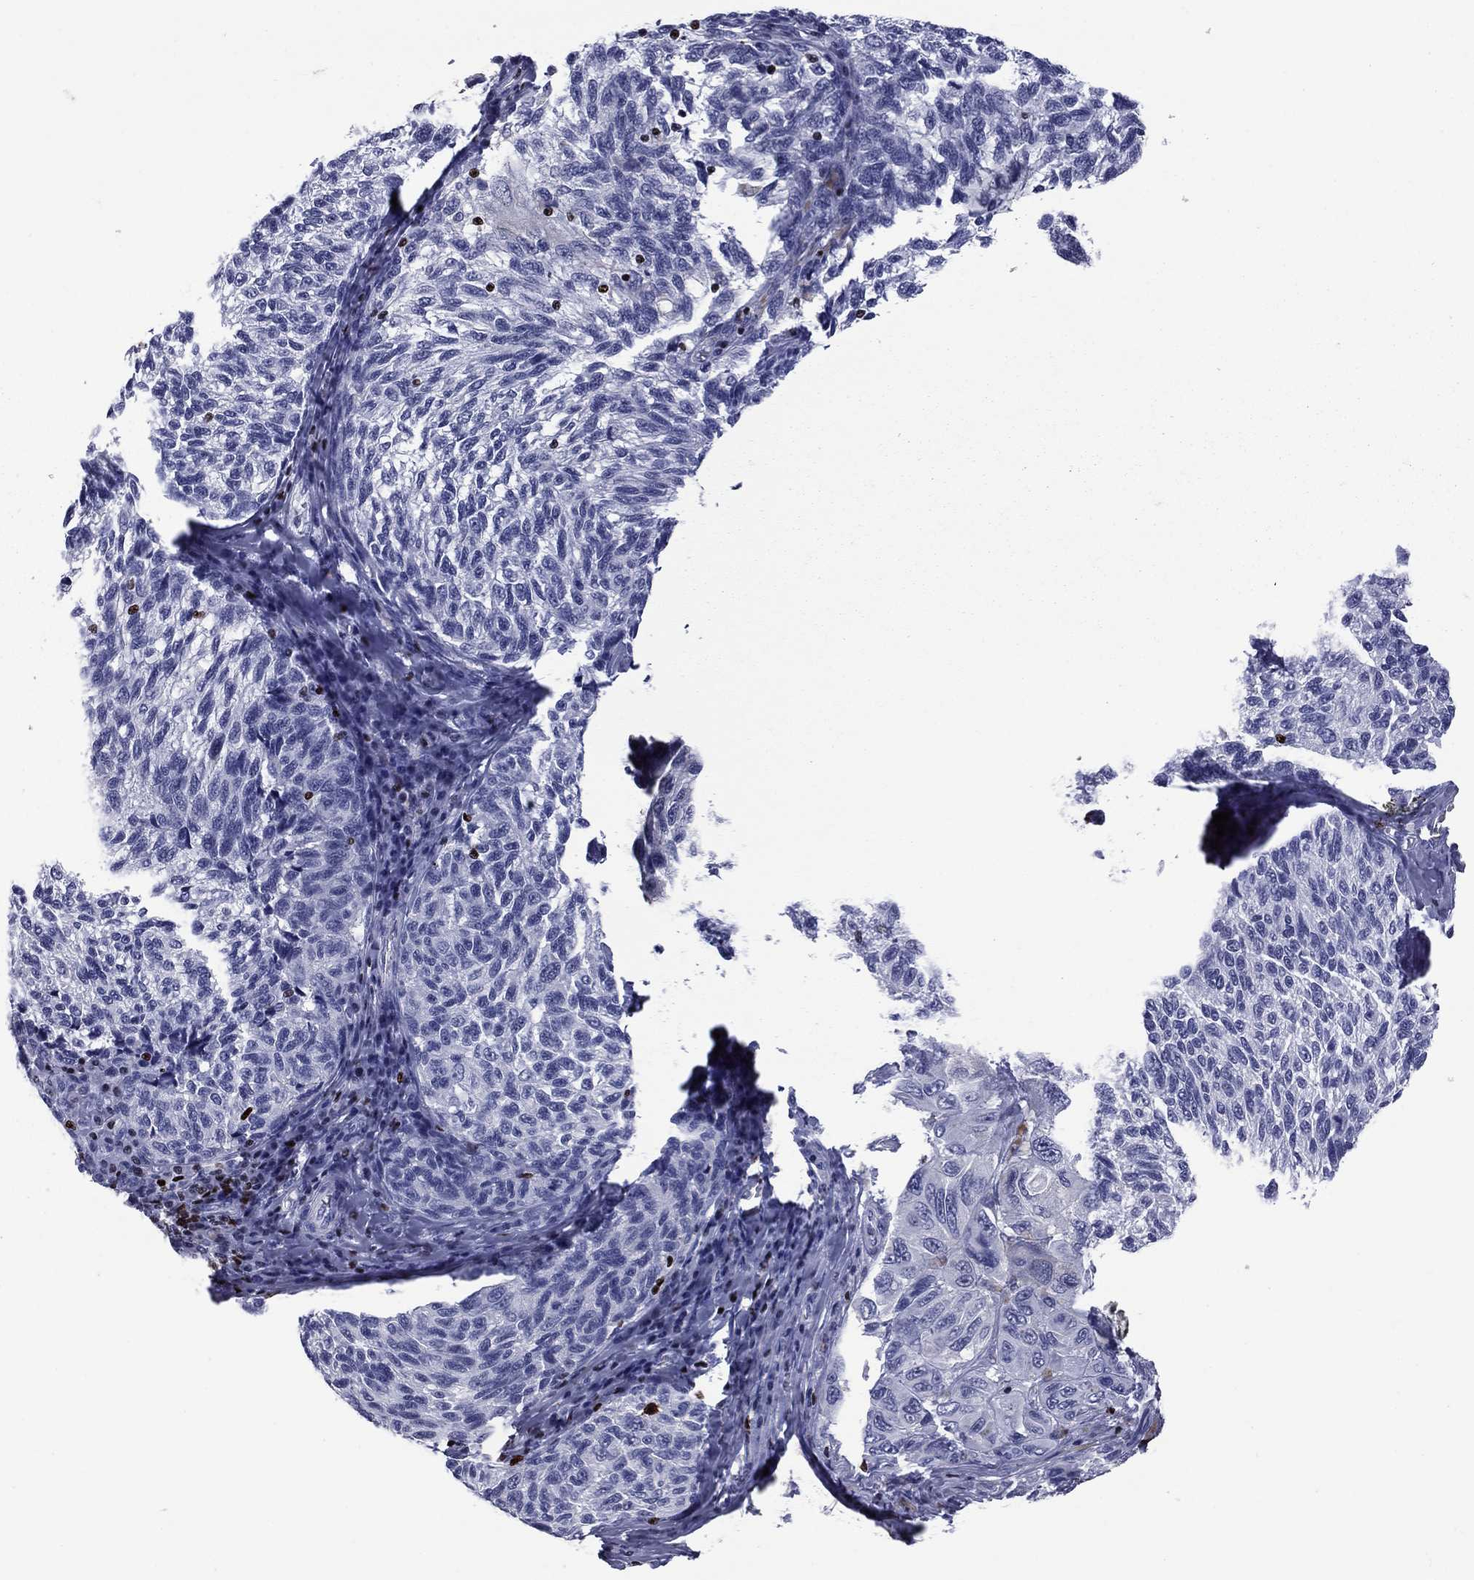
{"staining": {"intensity": "negative", "quantity": "none", "location": "none"}, "tissue": "melanoma", "cell_type": "Tumor cells", "image_type": "cancer", "snomed": [{"axis": "morphology", "description": "Malignant melanoma, NOS"}, {"axis": "topography", "description": "Skin"}], "caption": "Tumor cells show no significant positivity in melanoma. (DAB IHC, high magnification).", "gene": "IKZF3", "patient": {"sex": "female", "age": 73}}